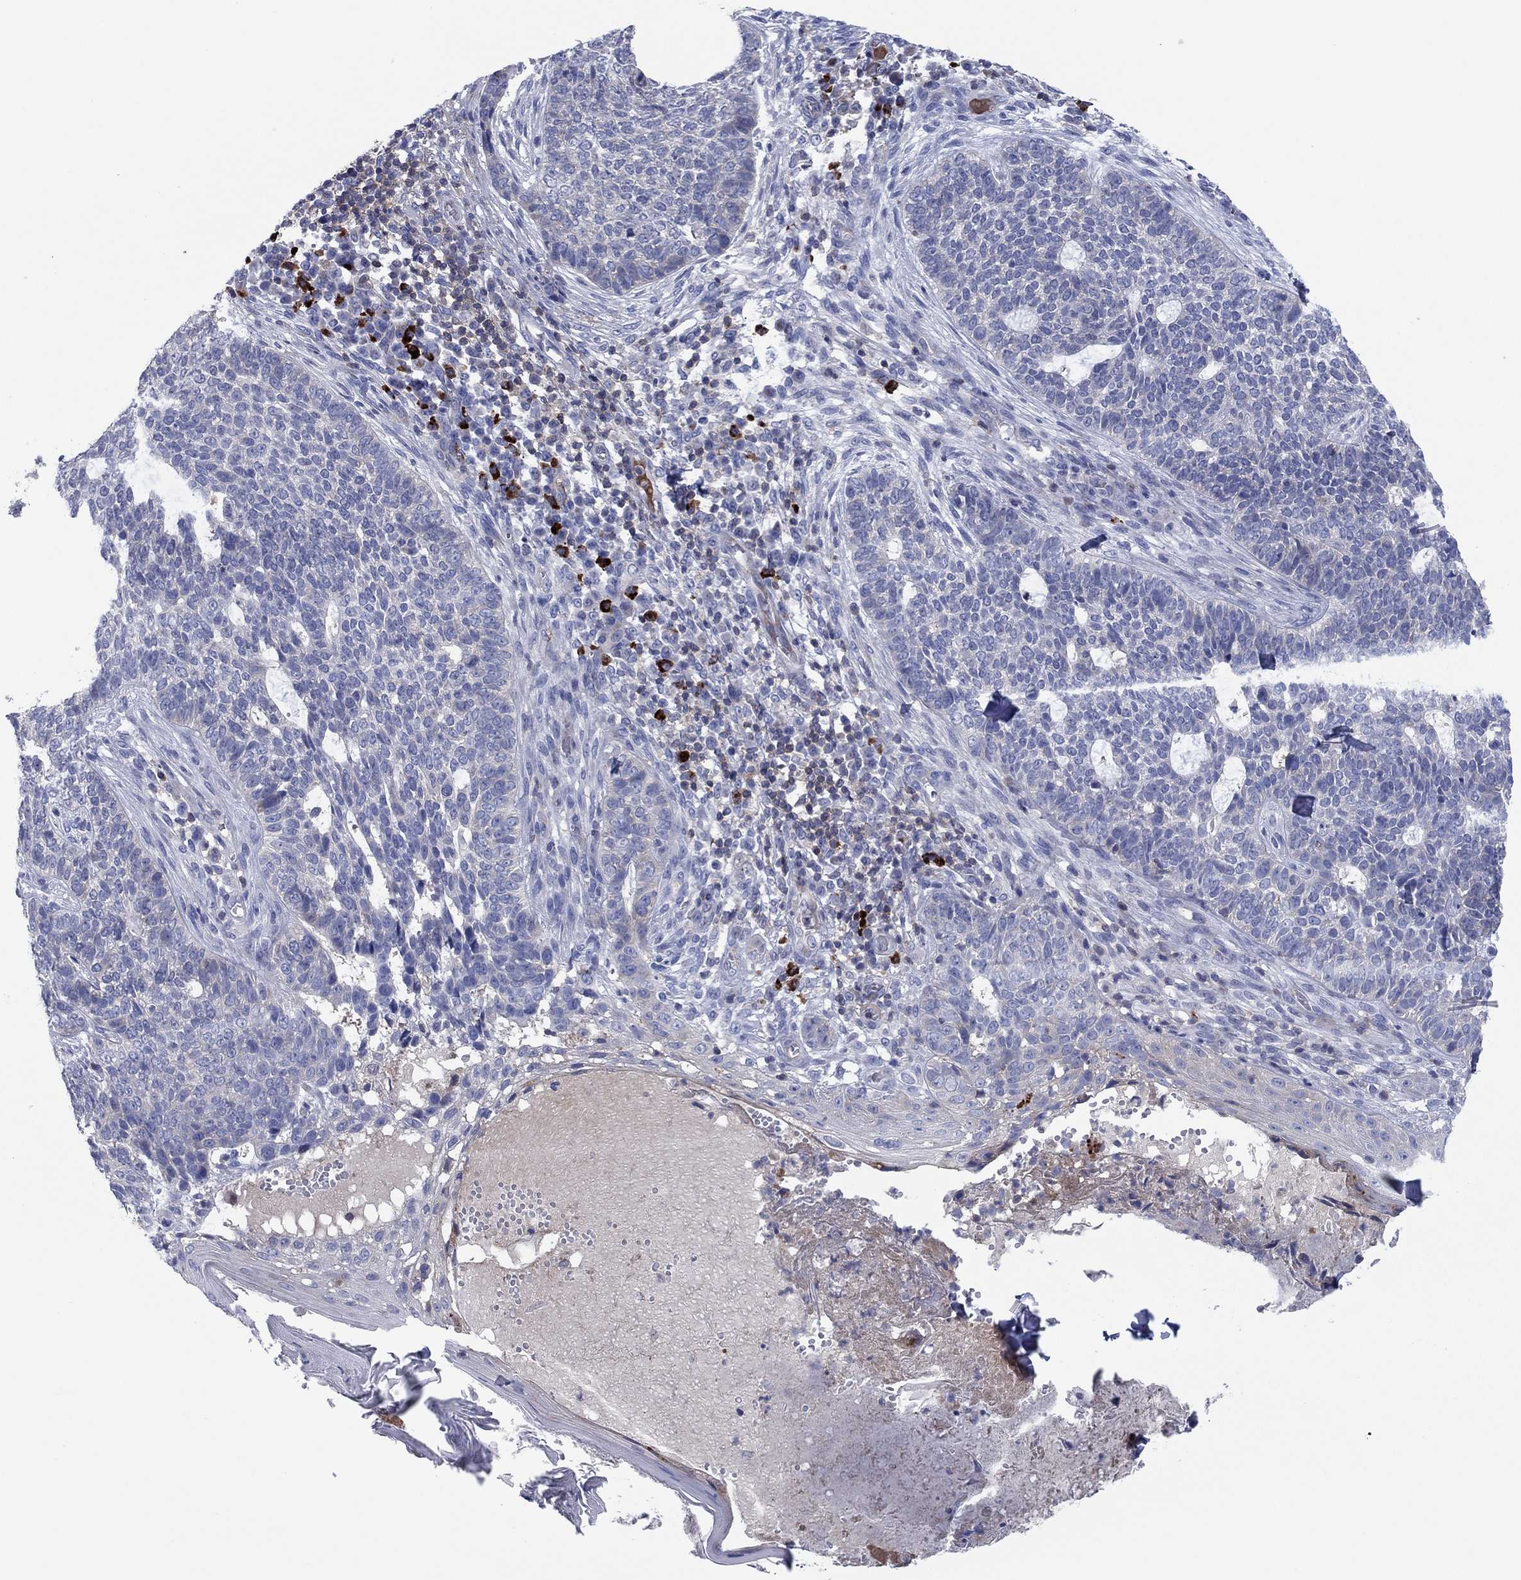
{"staining": {"intensity": "negative", "quantity": "none", "location": "none"}, "tissue": "skin cancer", "cell_type": "Tumor cells", "image_type": "cancer", "snomed": [{"axis": "morphology", "description": "Basal cell carcinoma"}, {"axis": "topography", "description": "Skin"}], "caption": "IHC of human skin cancer (basal cell carcinoma) displays no expression in tumor cells.", "gene": "PVR", "patient": {"sex": "female", "age": 69}}